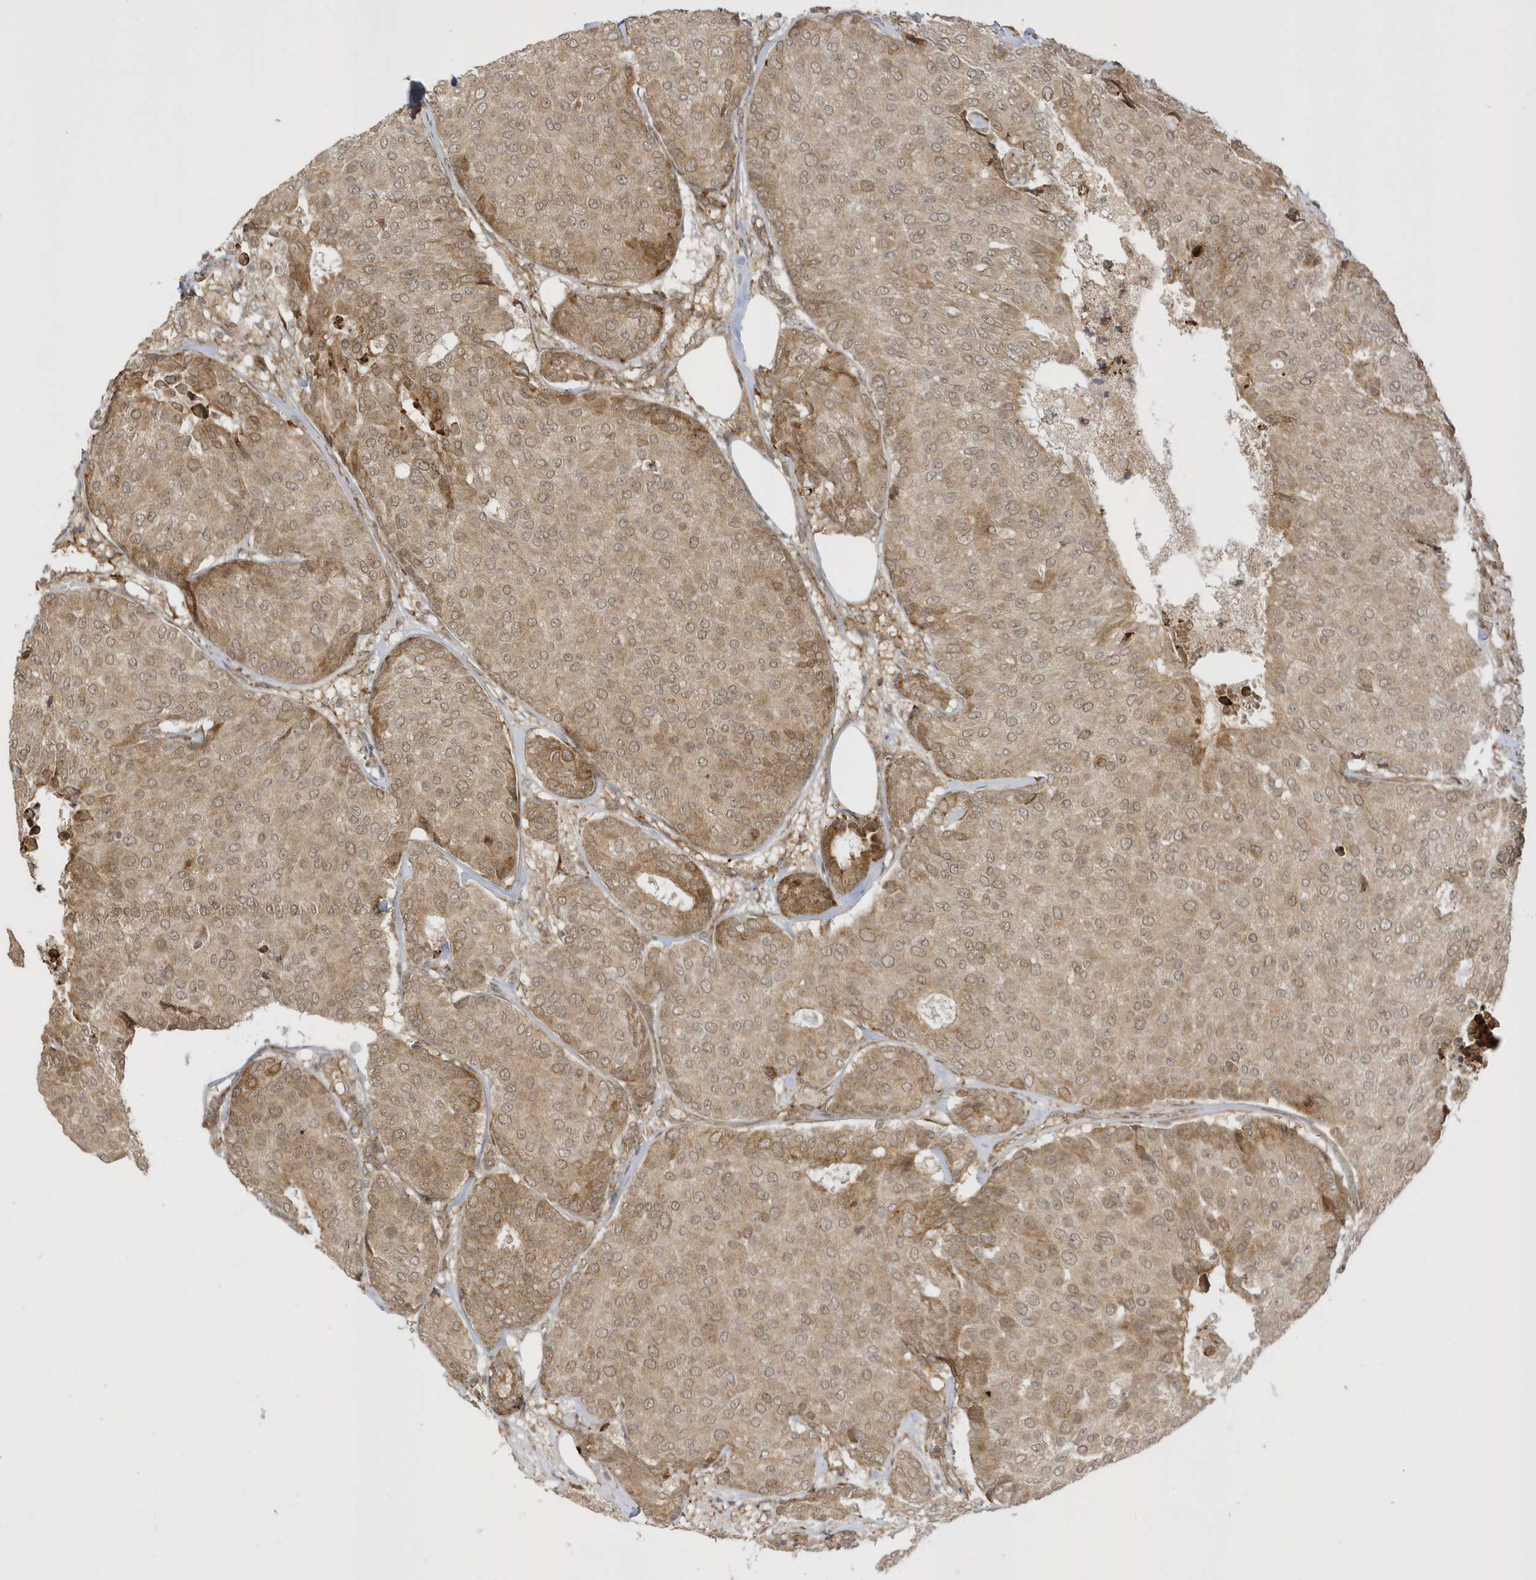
{"staining": {"intensity": "moderate", "quantity": ">75%", "location": "cytoplasmic/membranous,nuclear"}, "tissue": "breast cancer", "cell_type": "Tumor cells", "image_type": "cancer", "snomed": [{"axis": "morphology", "description": "Duct carcinoma"}, {"axis": "topography", "description": "Breast"}], "caption": "Intraductal carcinoma (breast) stained with a brown dye reveals moderate cytoplasmic/membranous and nuclear positive staining in about >75% of tumor cells.", "gene": "METTL21A", "patient": {"sex": "female", "age": 75}}